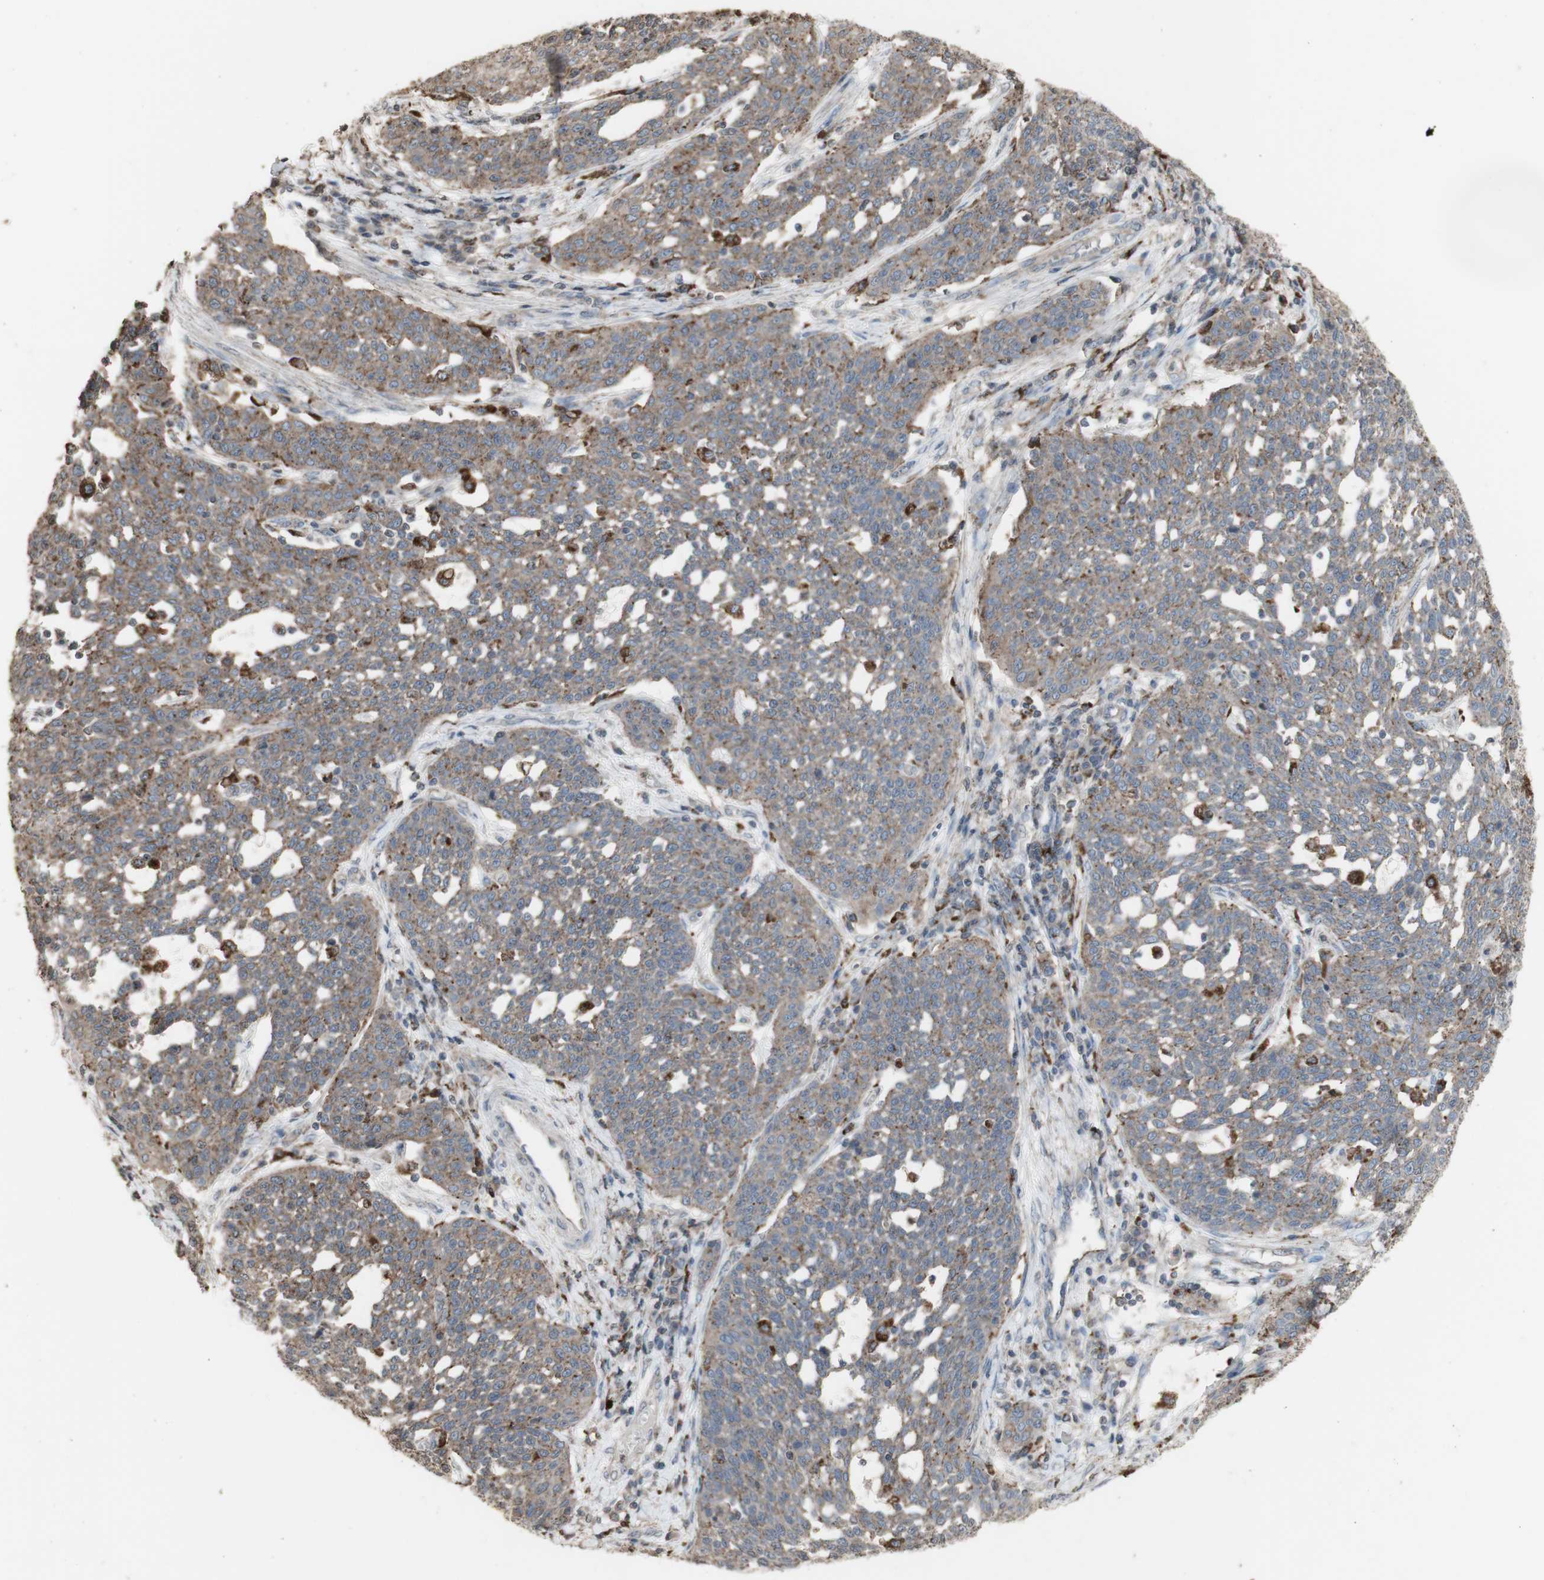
{"staining": {"intensity": "moderate", "quantity": ">75%", "location": "cytoplasmic/membranous"}, "tissue": "cervical cancer", "cell_type": "Tumor cells", "image_type": "cancer", "snomed": [{"axis": "morphology", "description": "Squamous cell carcinoma, NOS"}, {"axis": "topography", "description": "Cervix"}], "caption": "Immunohistochemical staining of human cervical cancer (squamous cell carcinoma) shows medium levels of moderate cytoplasmic/membranous protein staining in about >75% of tumor cells. (DAB = brown stain, brightfield microscopy at high magnification).", "gene": "ATP6V1E1", "patient": {"sex": "female", "age": 34}}